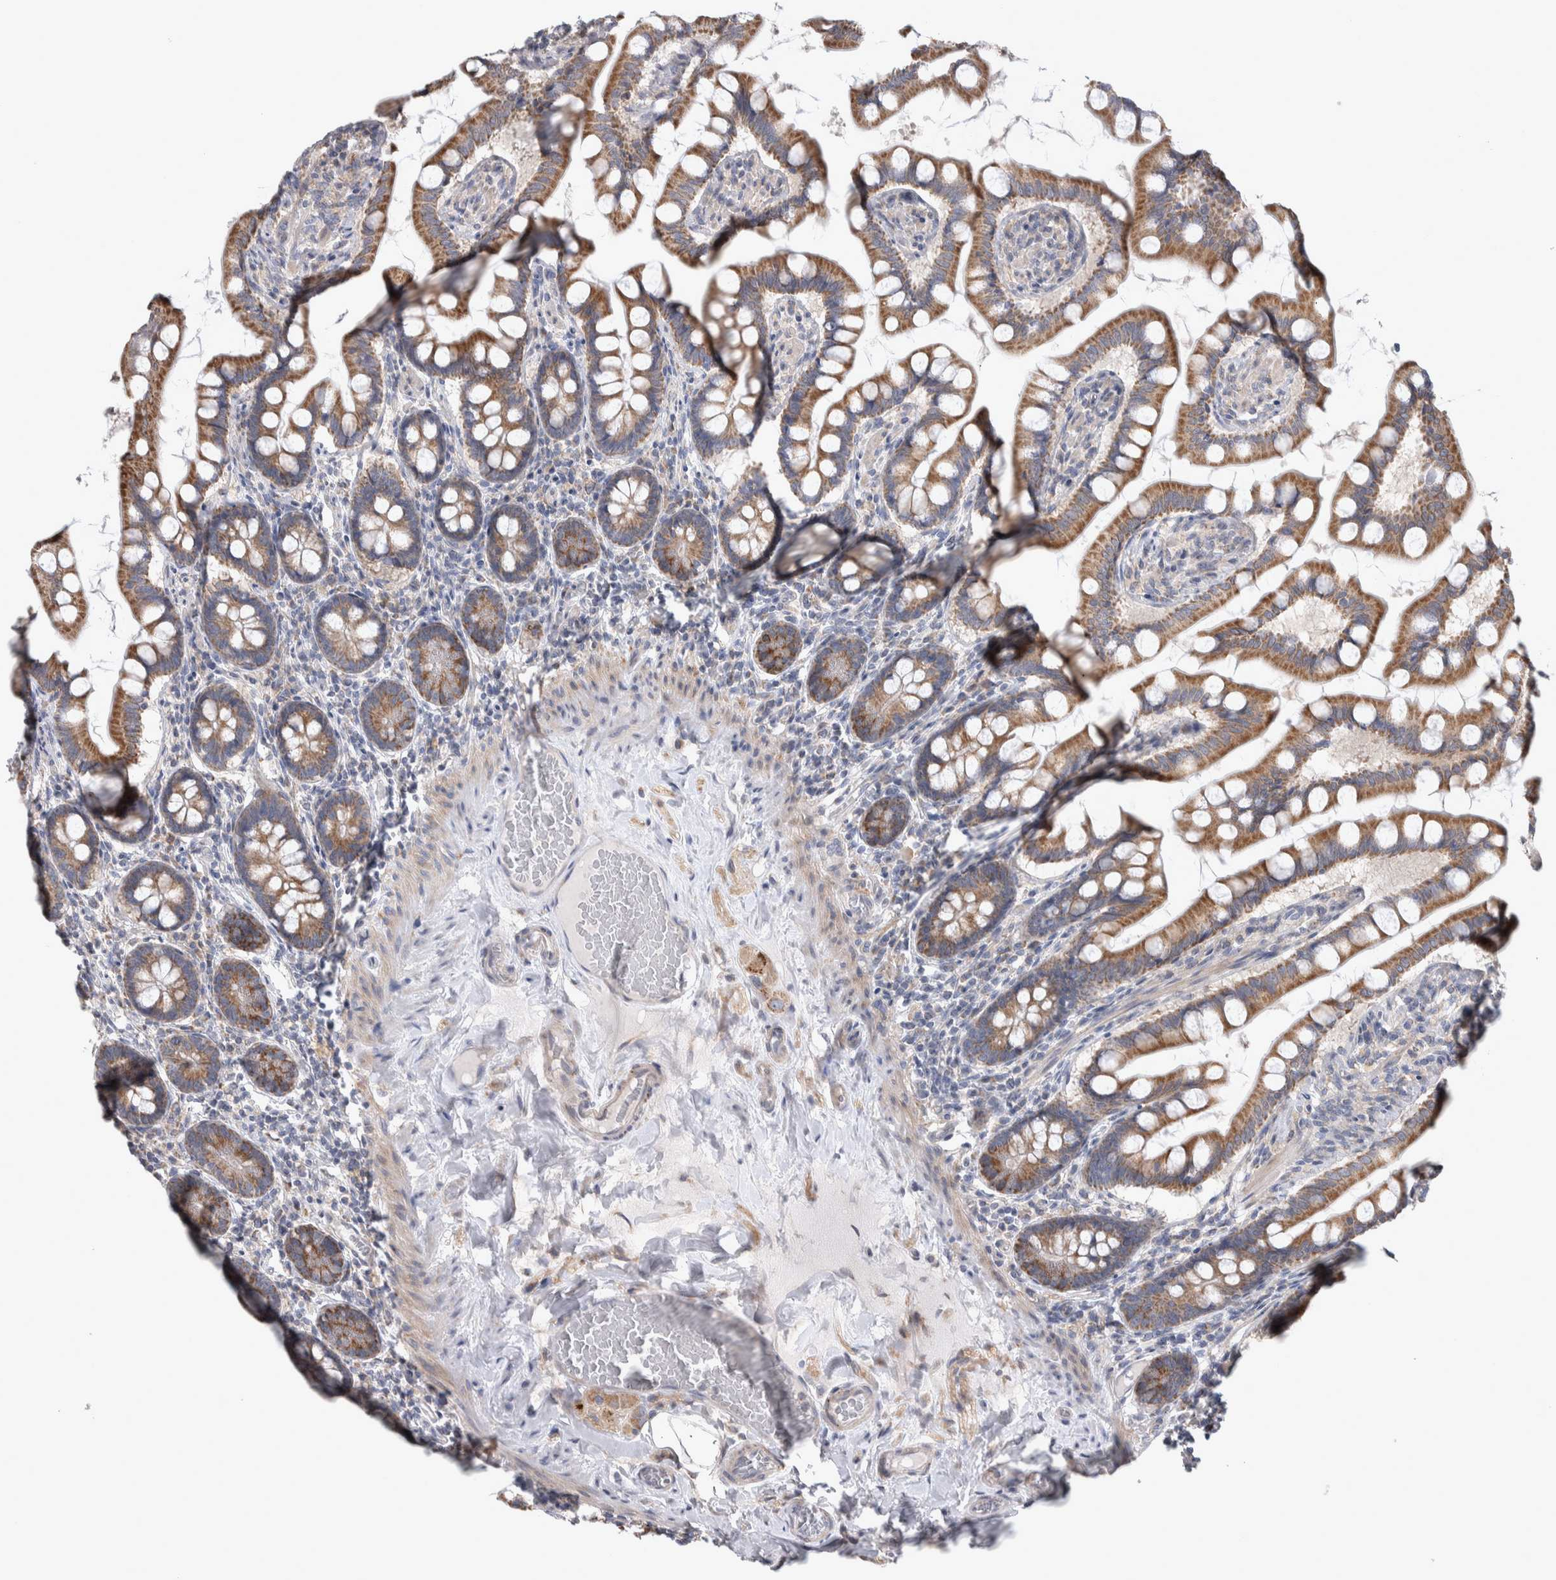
{"staining": {"intensity": "moderate", "quantity": ">75%", "location": "cytoplasmic/membranous"}, "tissue": "small intestine", "cell_type": "Glandular cells", "image_type": "normal", "snomed": [{"axis": "morphology", "description": "Normal tissue, NOS"}, {"axis": "topography", "description": "Small intestine"}], "caption": "Small intestine stained with DAB (3,3'-diaminobenzidine) immunohistochemistry exhibits medium levels of moderate cytoplasmic/membranous positivity in about >75% of glandular cells.", "gene": "SCO1", "patient": {"sex": "male", "age": 41}}